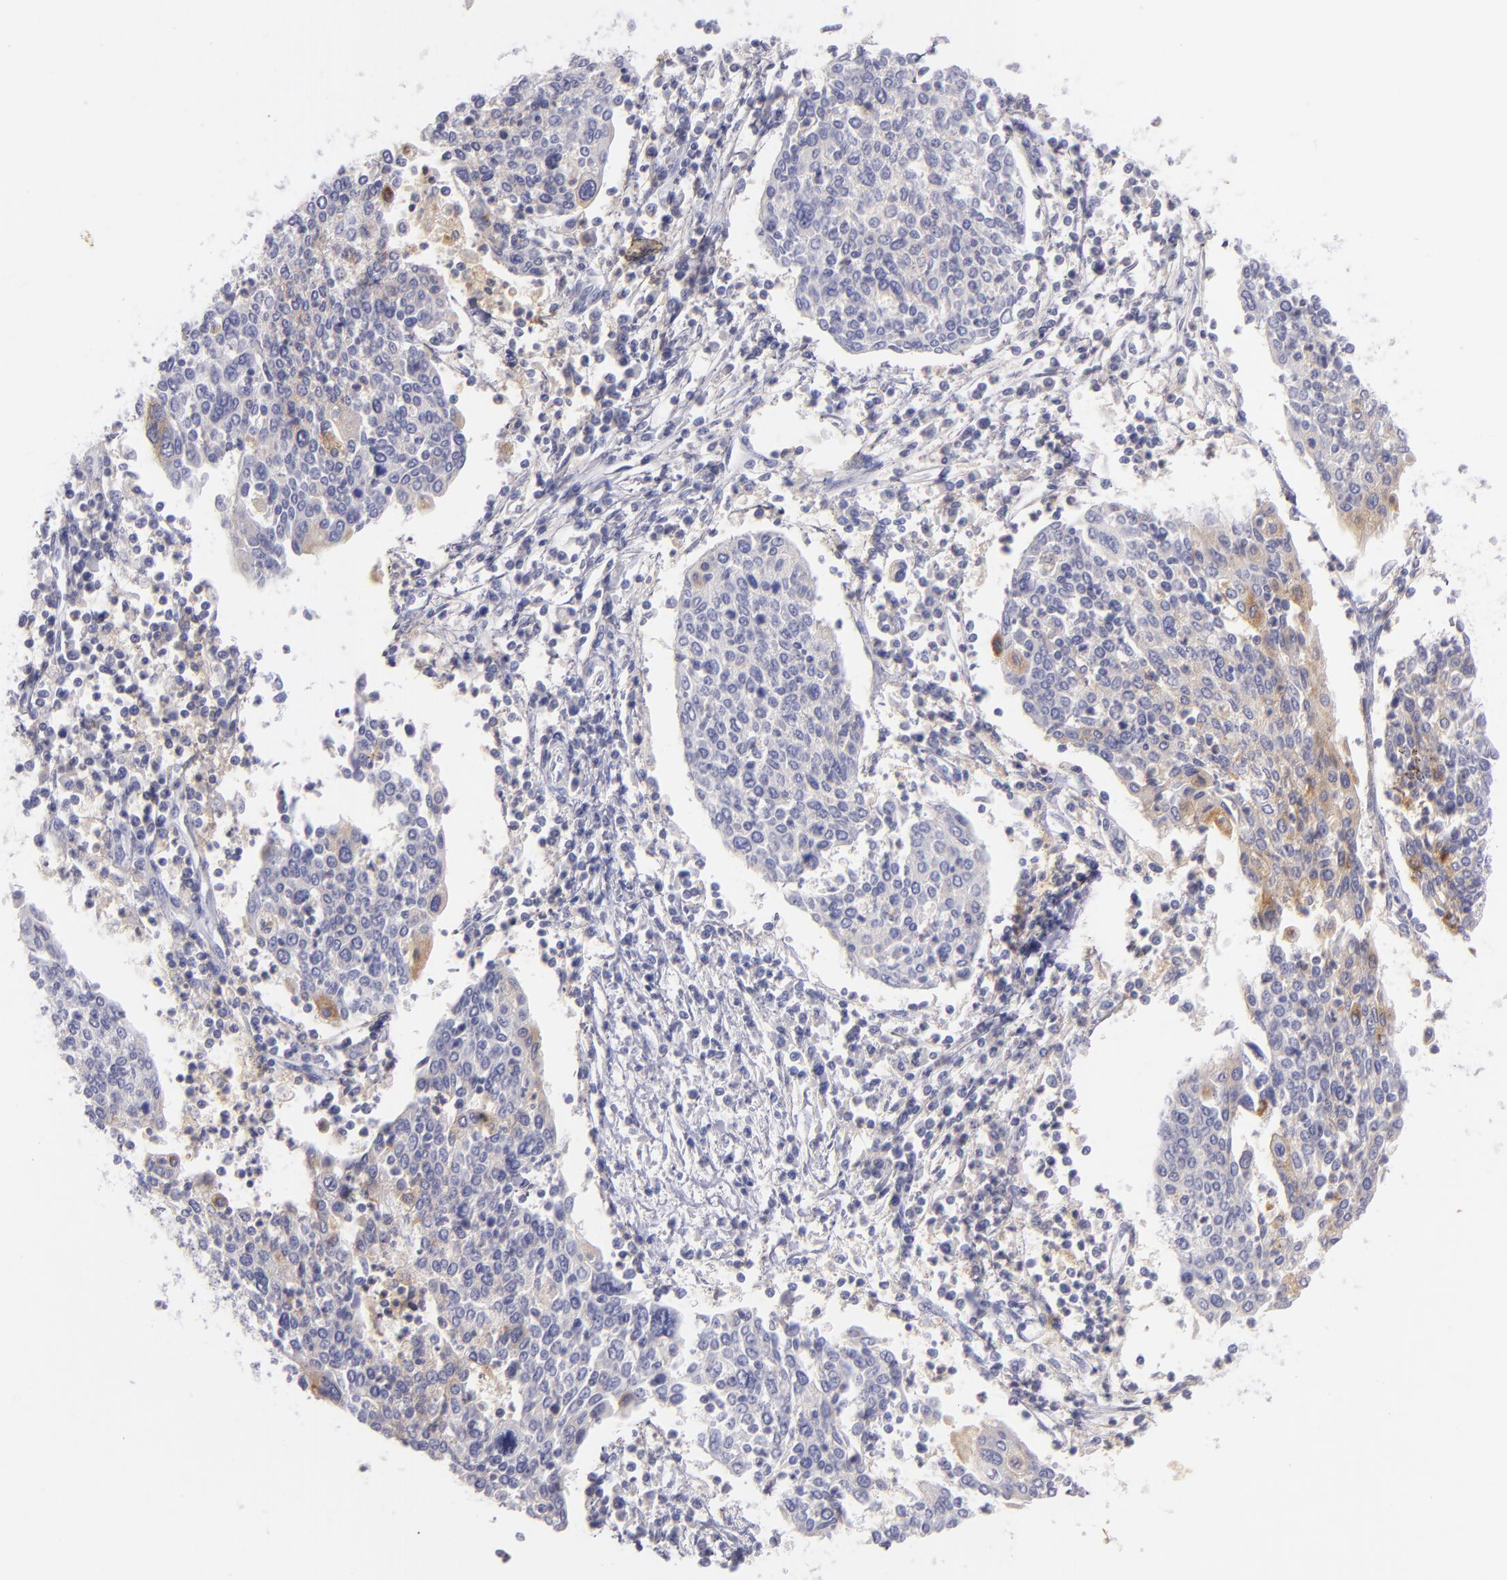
{"staining": {"intensity": "negative", "quantity": "none", "location": "none"}, "tissue": "cervical cancer", "cell_type": "Tumor cells", "image_type": "cancer", "snomed": [{"axis": "morphology", "description": "Squamous cell carcinoma, NOS"}, {"axis": "topography", "description": "Cervix"}], "caption": "Tumor cells show no significant protein expression in cervical squamous cell carcinoma.", "gene": "CD82", "patient": {"sex": "female", "age": 40}}